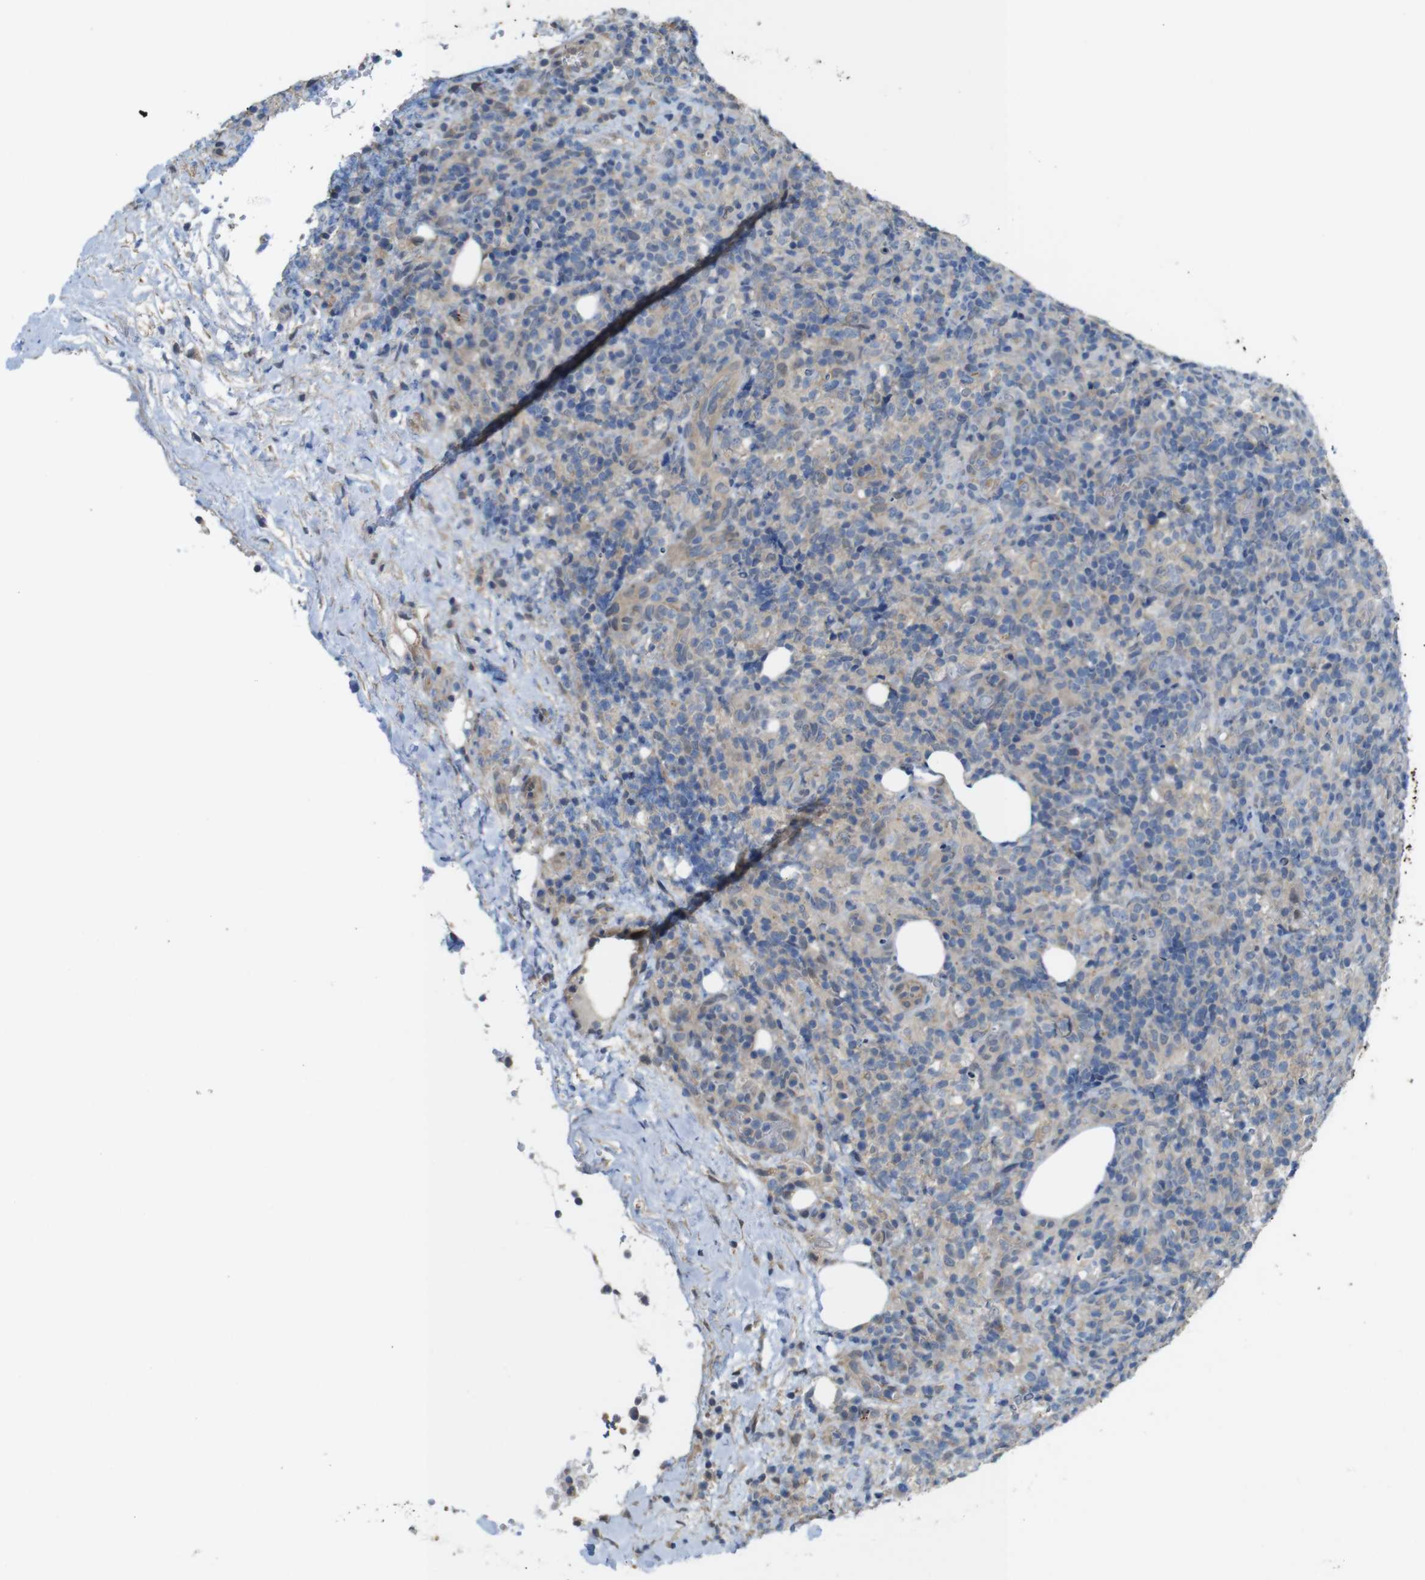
{"staining": {"intensity": "negative", "quantity": "none", "location": "none"}, "tissue": "lymphoma", "cell_type": "Tumor cells", "image_type": "cancer", "snomed": [{"axis": "morphology", "description": "Malignant lymphoma, non-Hodgkin's type, High grade"}, {"axis": "topography", "description": "Lymph node"}], "caption": "The immunohistochemistry photomicrograph has no significant positivity in tumor cells of malignant lymphoma, non-Hodgkin's type (high-grade) tissue. (DAB (3,3'-diaminobenzidine) IHC, high magnification).", "gene": "CDC34", "patient": {"sex": "female", "age": 76}}